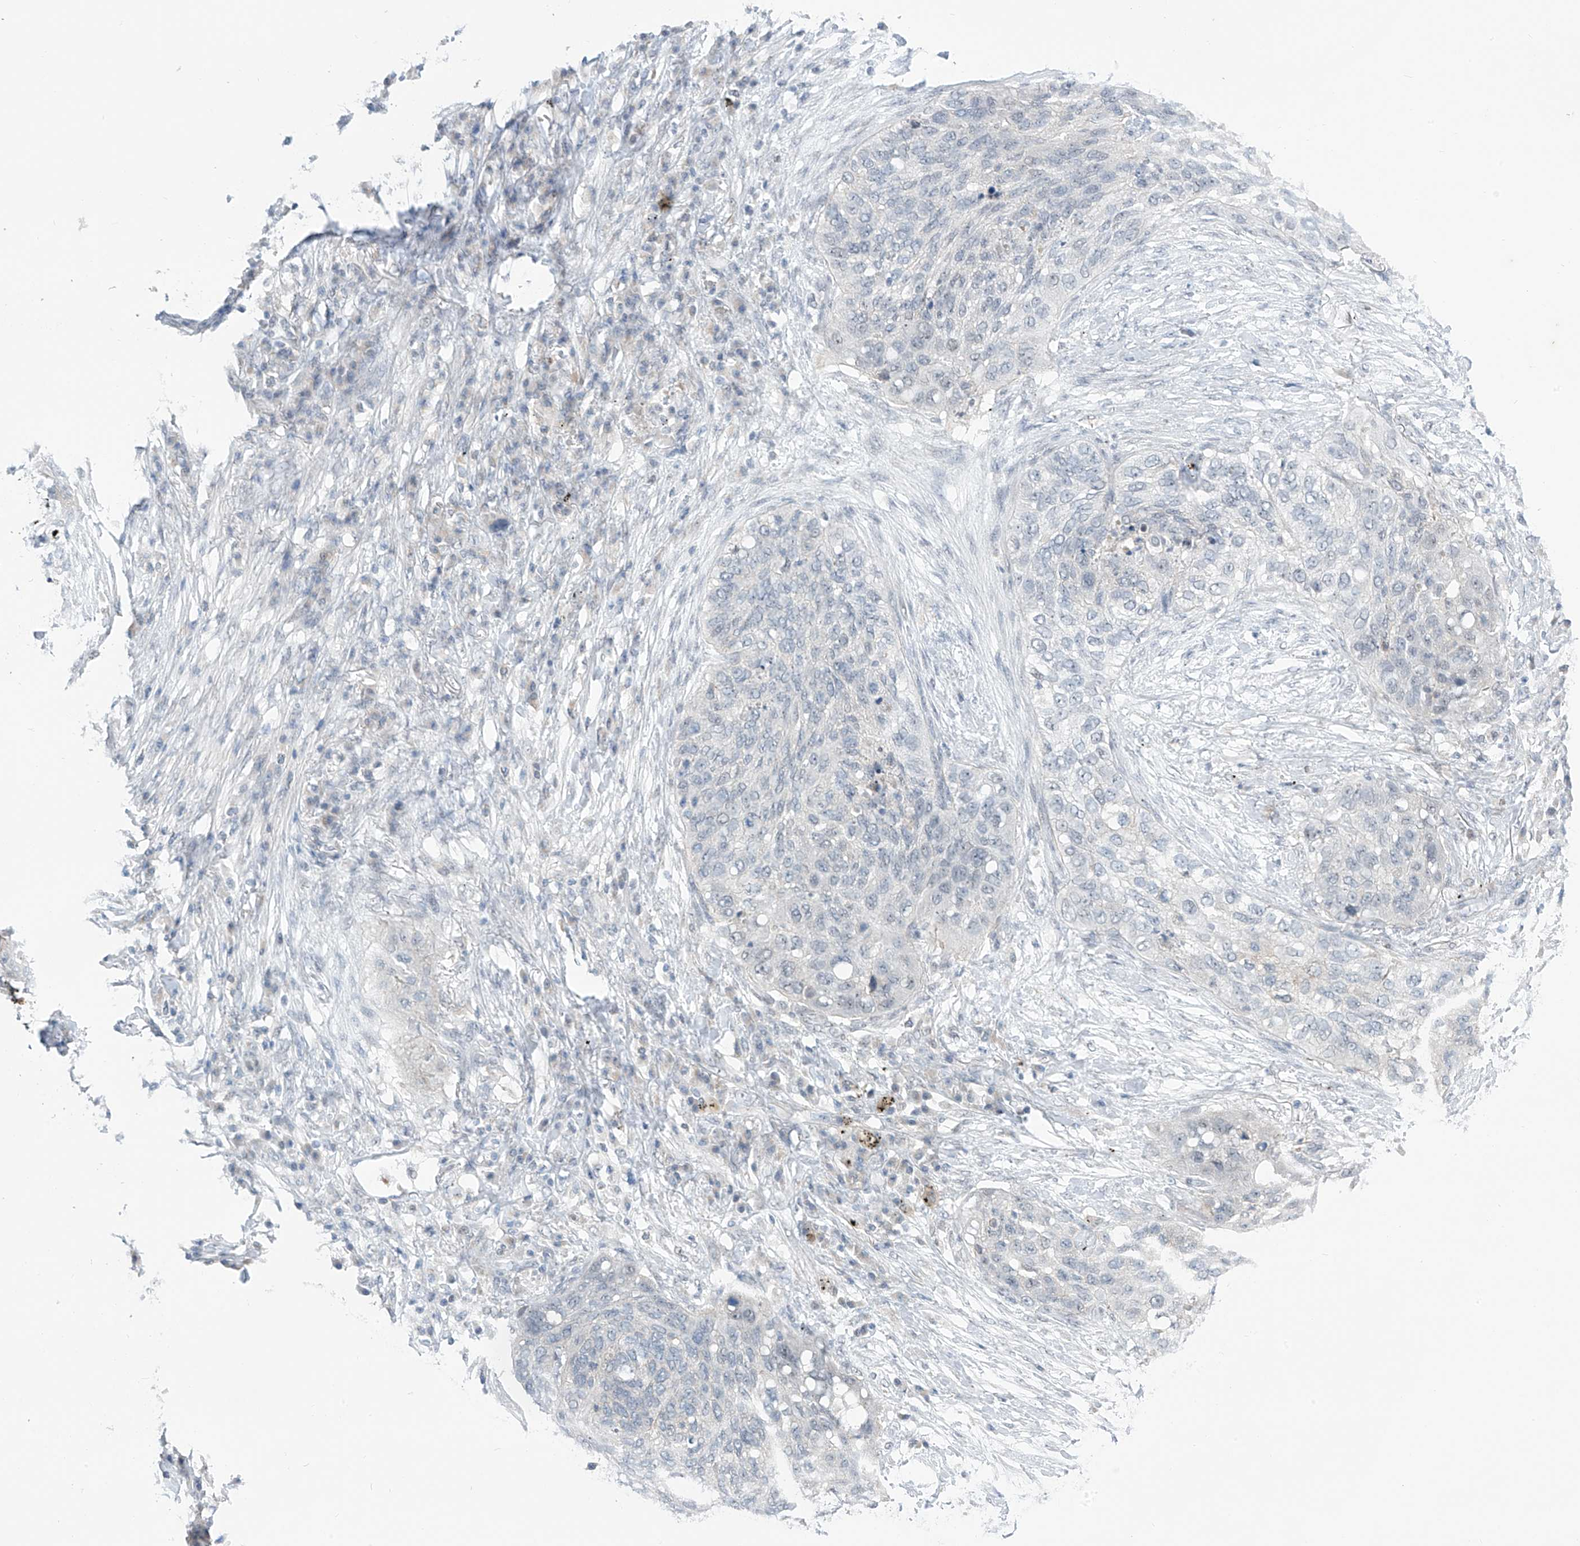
{"staining": {"intensity": "negative", "quantity": "none", "location": "none"}, "tissue": "lung cancer", "cell_type": "Tumor cells", "image_type": "cancer", "snomed": [{"axis": "morphology", "description": "Squamous cell carcinoma, NOS"}, {"axis": "topography", "description": "Lung"}], "caption": "An immunohistochemistry (IHC) photomicrograph of squamous cell carcinoma (lung) is shown. There is no staining in tumor cells of squamous cell carcinoma (lung). Nuclei are stained in blue.", "gene": "APLF", "patient": {"sex": "female", "age": 63}}